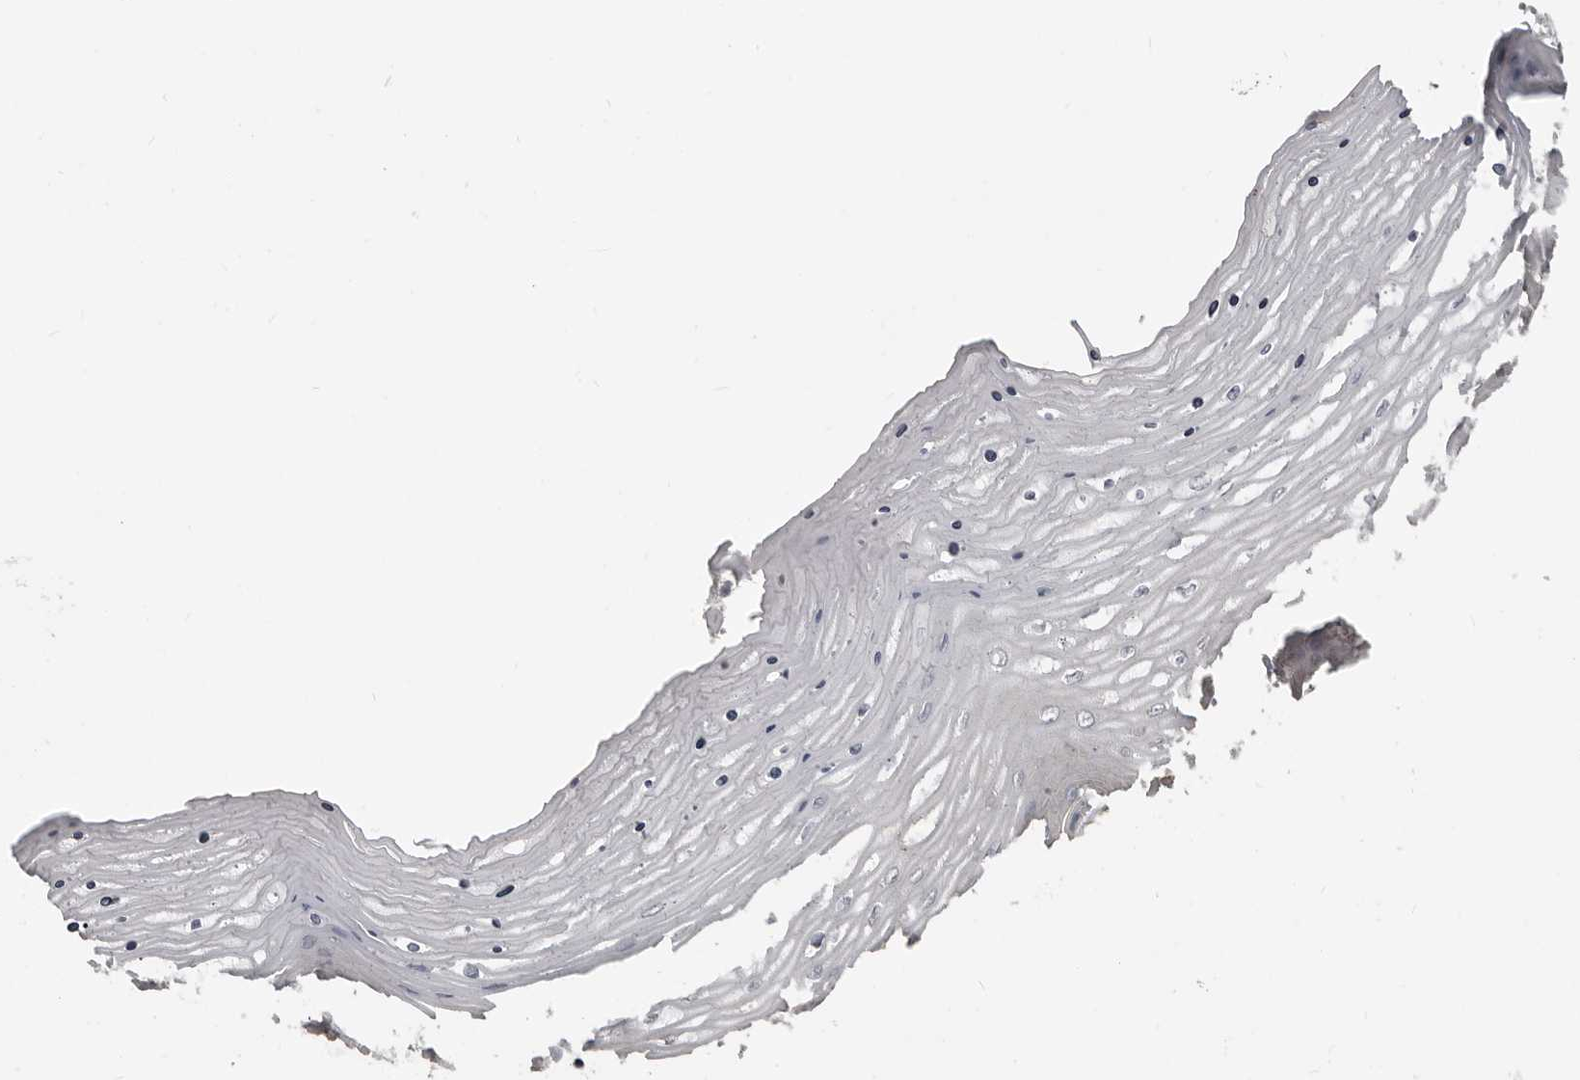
{"staining": {"intensity": "weak", "quantity": "<25%", "location": "cytoplasmic/membranous"}, "tissue": "cervix", "cell_type": "Glandular cells", "image_type": "normal", "snomed": [{"axis": "morphology", "description": "Normal tissue, NOS"}, {"axis": "topography", "description": "Cervix"}], "caption": "Glandular cells are negative for protein expression in benign human cervix. (Immunohistochemistry, brightfield microscopy, high magnification).", "gene": "CA6", "patient": {"sex": "female", "age": 55}}